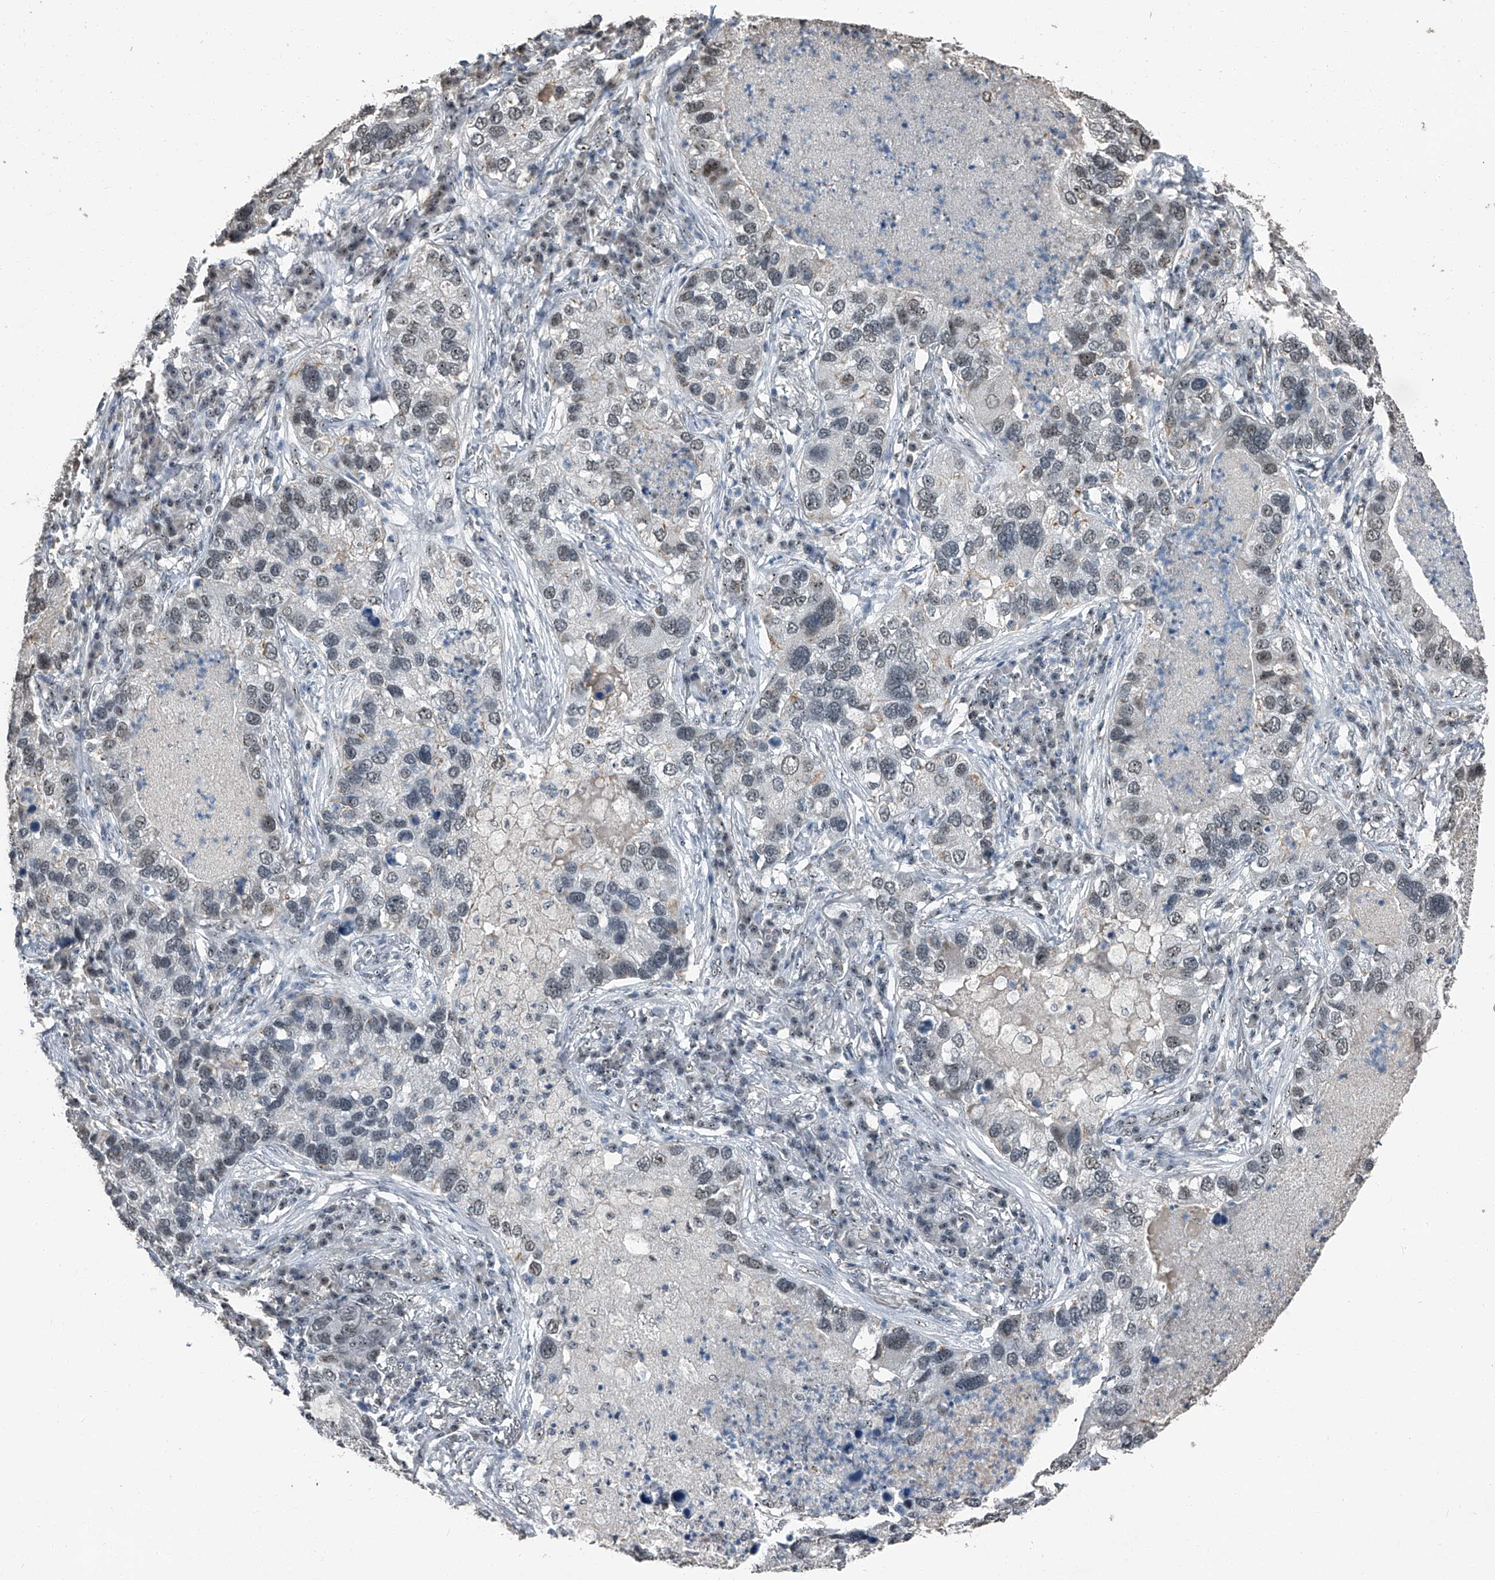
{"staining": {"intensity": "weak", "quantity": "25%-75%", "location": "nuclear"}, "tissue": "lung cancer", "cell_type": "Tumor cells", "image_type": "cancer", "snomed": [{"axis": "morphology", "description": "Normal tissue, NOS"}, {"axis": "morphology", "description": "Adenocarcinoma, NOS"}, {"axis": "topography", "description": "Bronchus"}, {"axis": "topography", "description": "Lung"}], "caption": "Immunohistochemical staining of adenocarcinoma (lung) displays weak nuclear protein expression in approximately 25%-75% of tumor cells.", "gene": "TCOF1", "patient": {"sex": "male", "age": 54}}